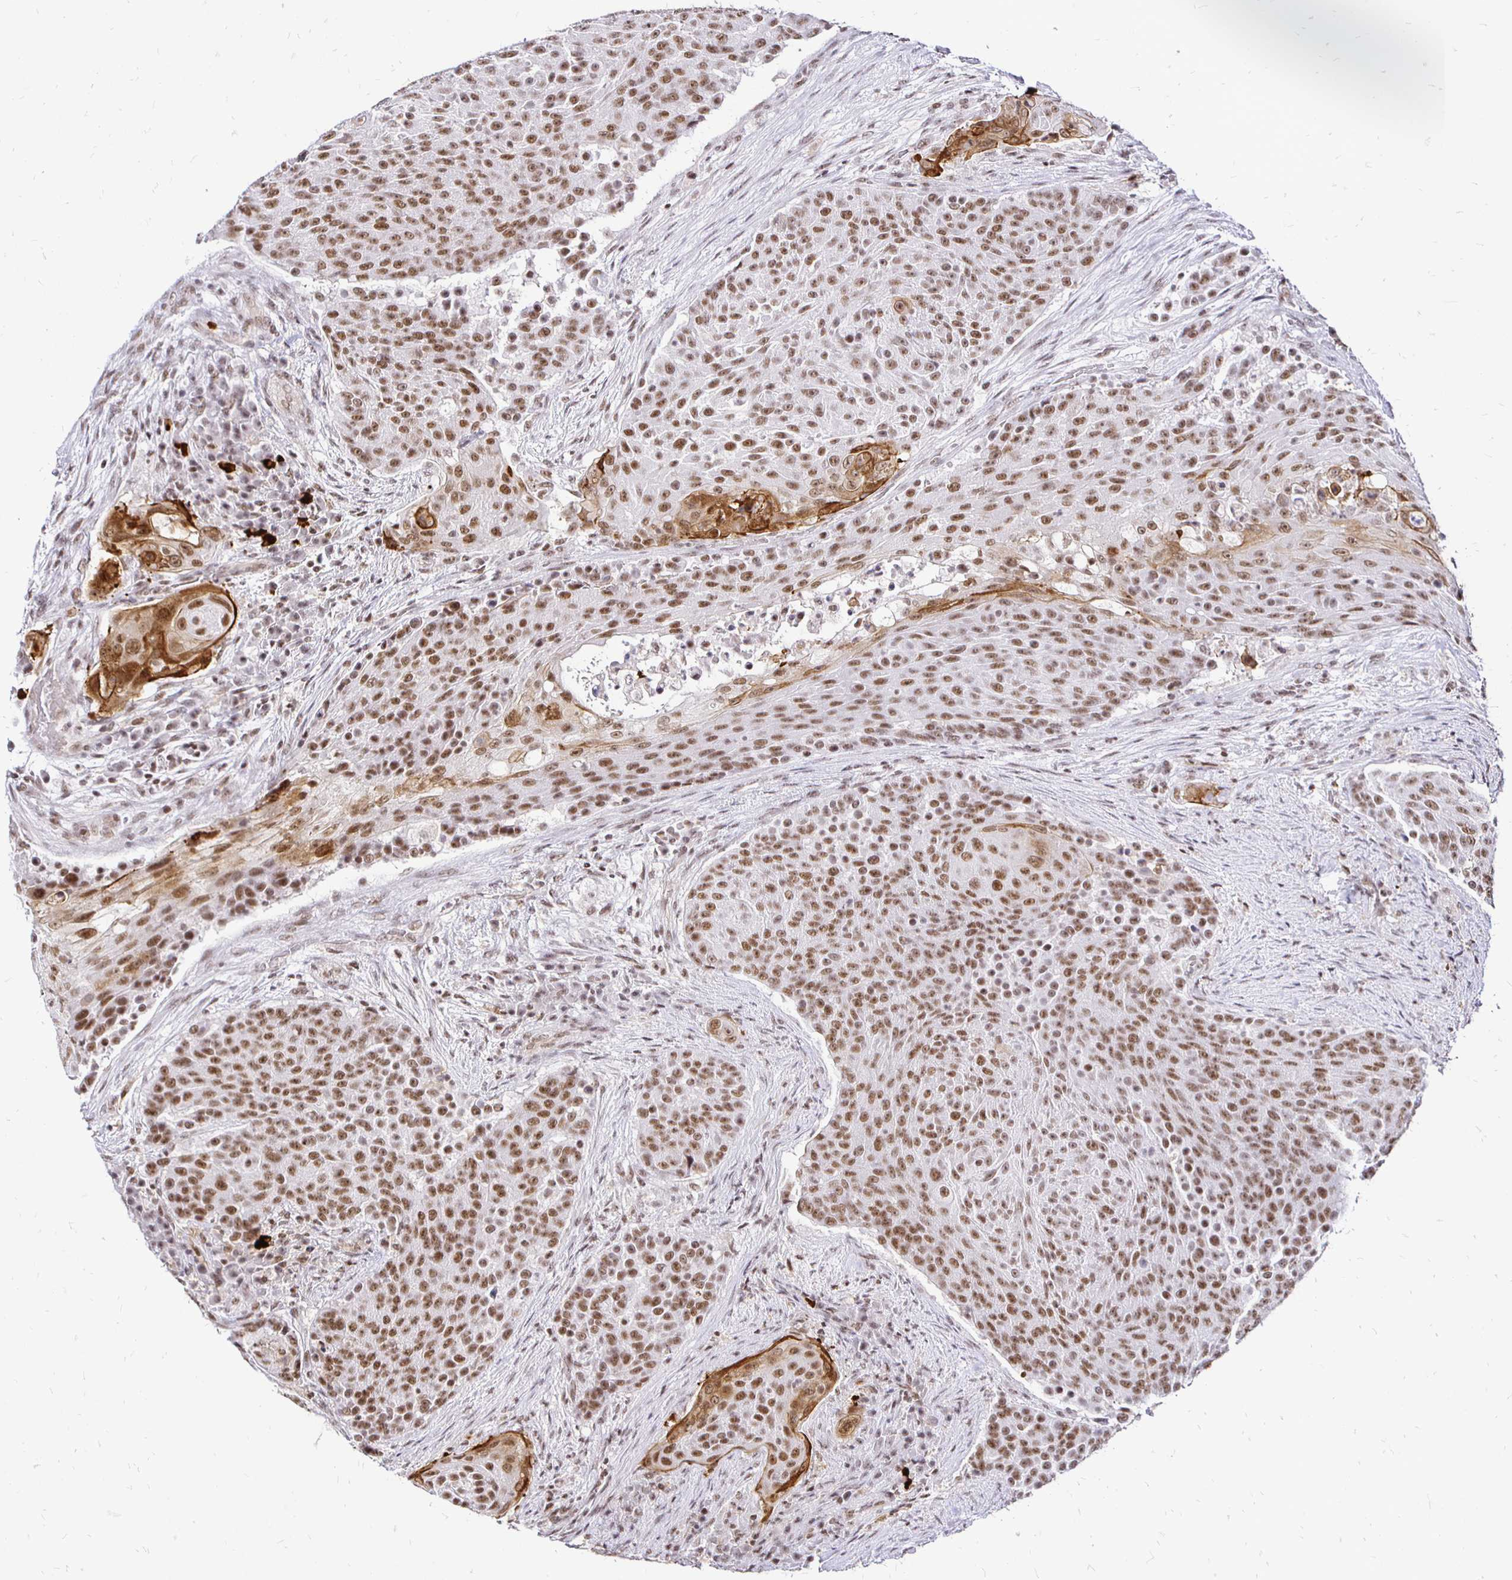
{"staining": {"intensity": "moderate", "quantity": ">75%", "location": "nuclear"}, "tissue": "urothelial cancer", "cell_type": "Tumor cells", "image_type": "cancer", "snomed": [{"axis": "morphology", "description": "Urothelial carcinoma, High grade"}, {"axis": "topography", "description": "Urinary bladder"}], "caption": "High-magnification brightfield microscopy of urothelial carcinoma (high-grade) stained with DAB (brown) and counterstained with hematoxylin (blue). tumor cells exhibit moderate nuclear staining is seen in about>75% of cells.", "gene": "SIN3A", "patient": {"sex": "female", "age": 63}}